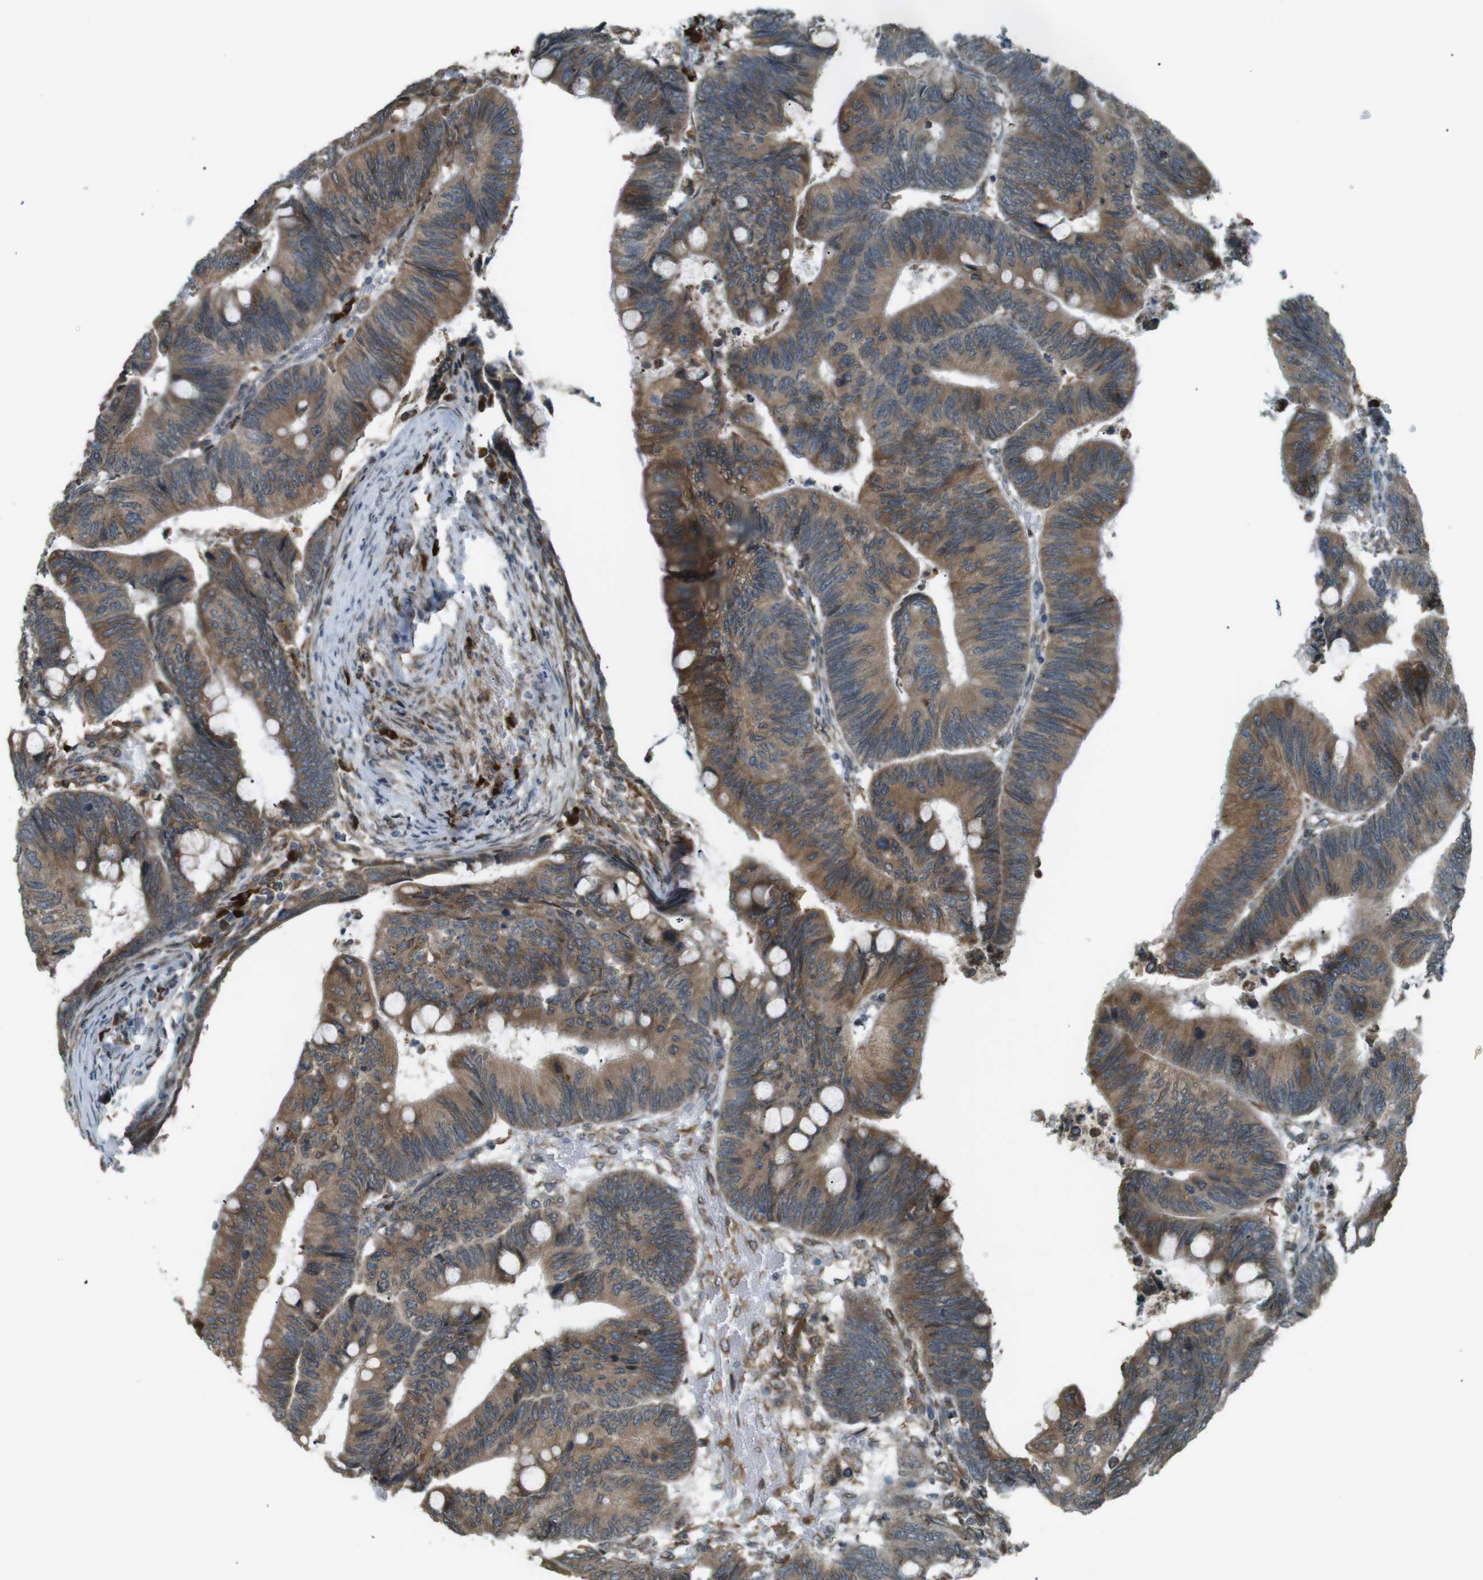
{"staining": {"intensity": "moderate", "quantity": ">75%", "location": "cytoplasmic/membranous"}, "tissue": "colorectal cancer", "cell_type": "Tumor cells", "image_type": "cancer", "snomed": [{"axis": "morphology", "description": "Normal tissue, NOS"}, {"axis": "morphology", "description": "Adenocarcinoma, NOS"}, {"axis": "topography", "description": "Rectum"}, {"axis": "topography", "description": "Peripheral nerve tissue"}], "caption": "IHC (DAB (3,3'-diaminobenzidine)) staining of colorectal cancer exhibits moderate cytoplasmic/membranous protein positivity in approximately >75% of tumor cells.", "gene": "TMED4", "patient": {"sex": "male", "age": 92}}